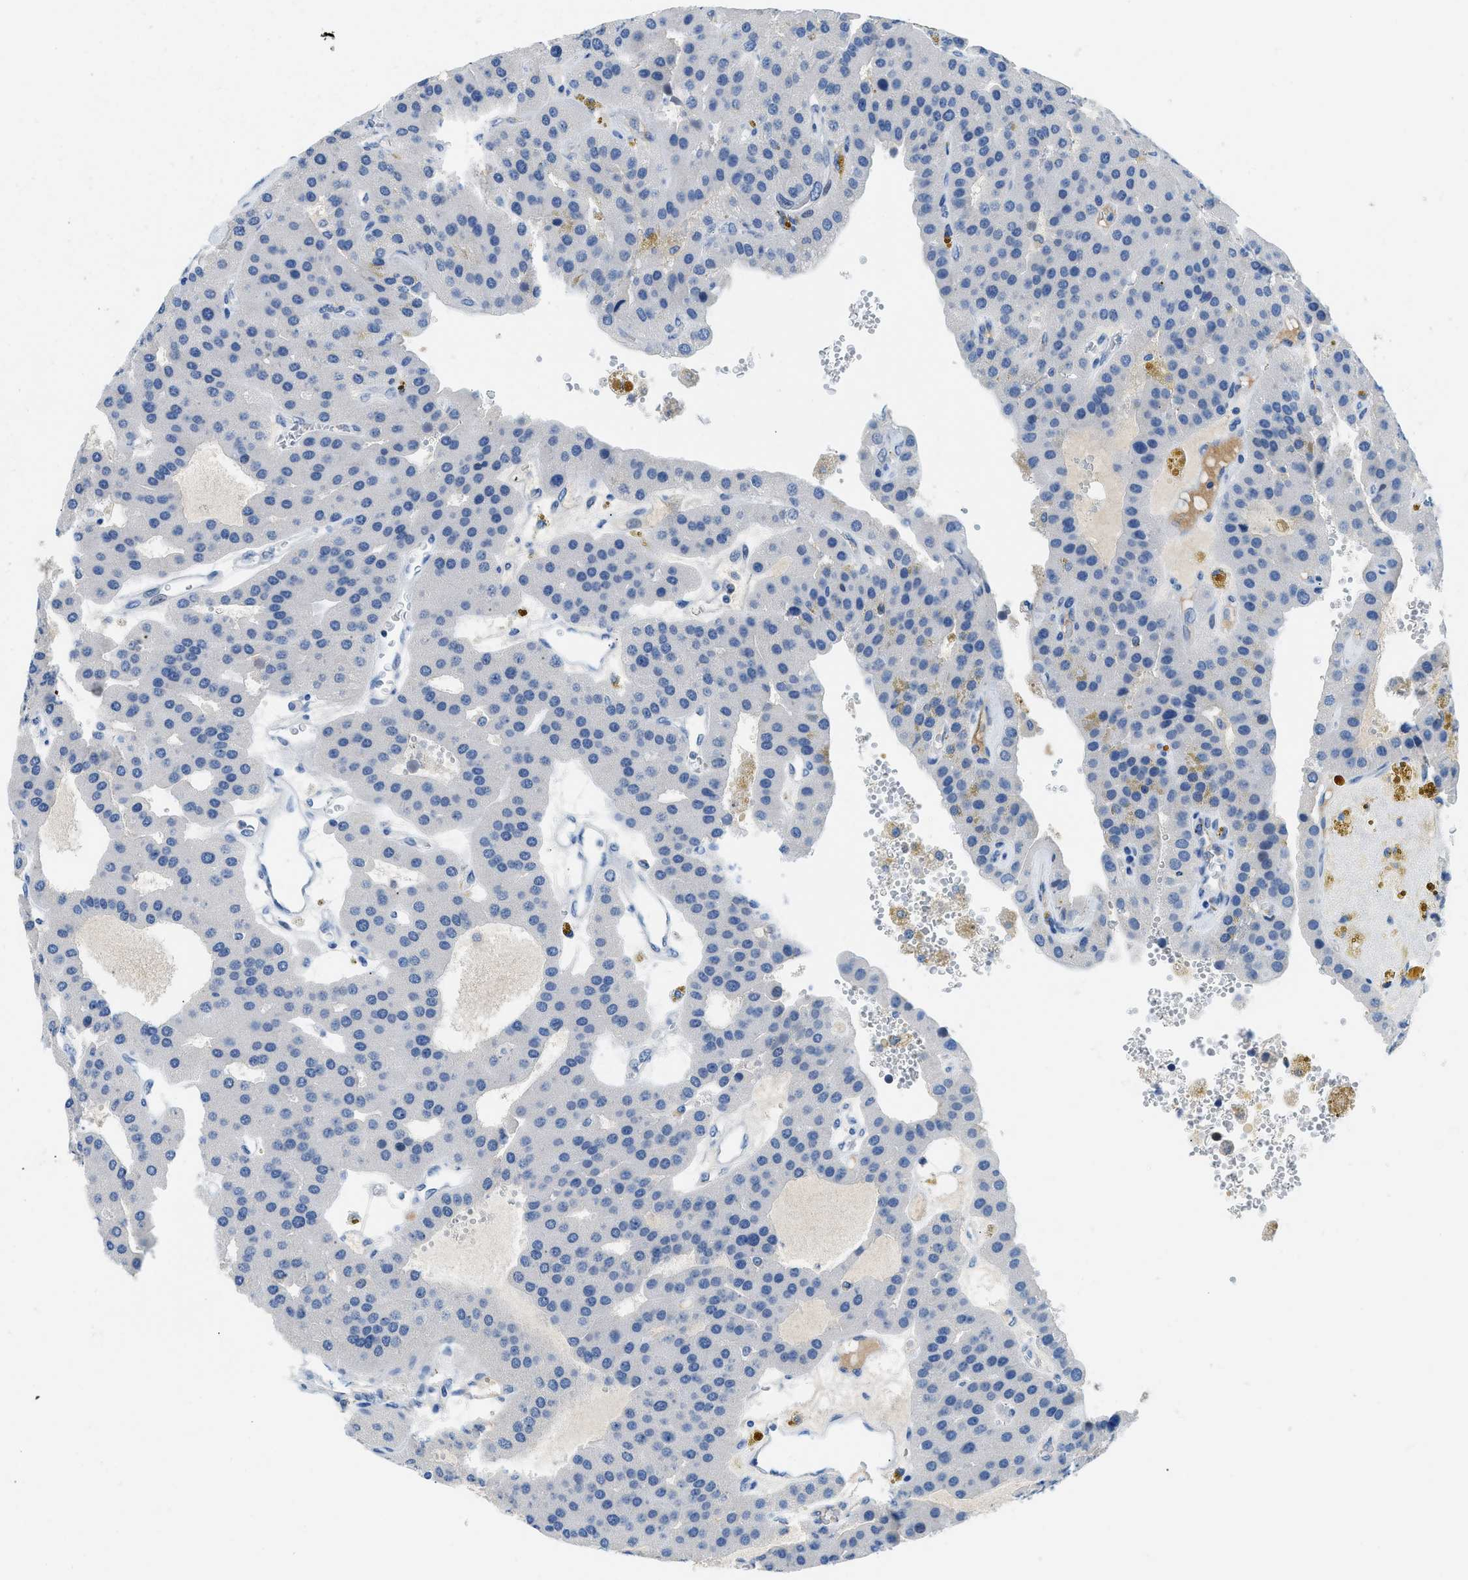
{"staining": {"intensity": "negative", "quantity": "none", "location": "none"}, "tissue": "parathyroid gland", "cell_type": "Glandular cells", "image_type": "normal", "snomed": [{"axis": "morphology", "description": "Normal tissue, NOS"}, {"axis": "morphology", "description": "Adenoma, NOS"}, {"axis": "topography", "description": "Parathyroid gland"}], "caption": "A micrograph of parathyroid gland stained for a protein reveals no brown staining in glandular cells.", "gene": "MBL2", "patient": {"sex": "female", "age": 86}}